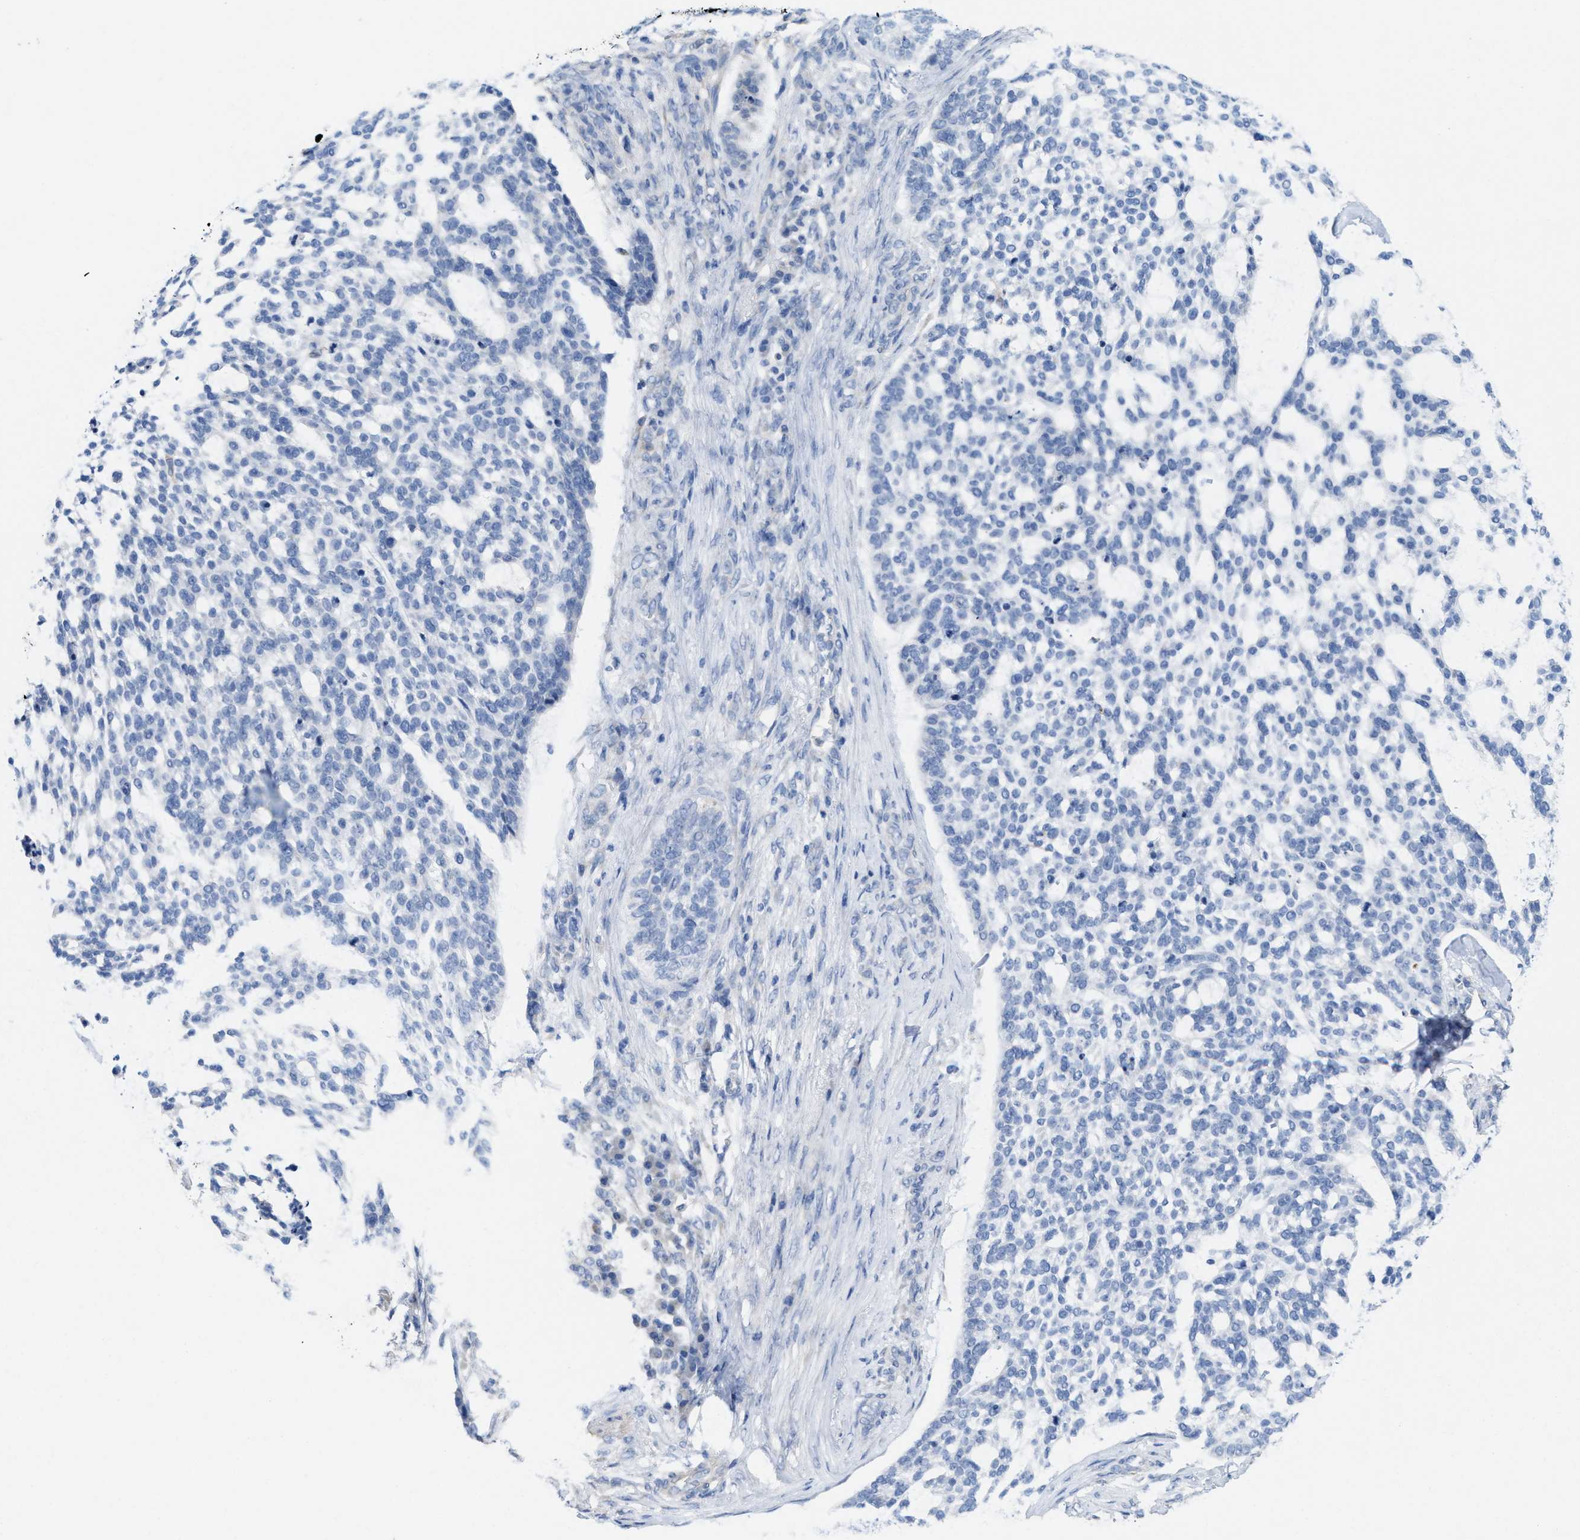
{"staining": {"intensity": "negative", "quantity": "none", "location": "none"}, "tissue": "skin cancer", "cell_type": "Tumor cells", "image_type": "cancer", "snomed": [{"axis": "morphology", "description": "Basal cell carcinoma"}, {"axis": "topography", "description": "Skin"}], "caption": "DAB (3,3'-diaminobenzidine) immunohistochemical staining of basal cell carcinoma (skin) displays no significant staining in tumor cells.", "gene": "CPA2", "patient": {"sex": "female", "age": 64}}